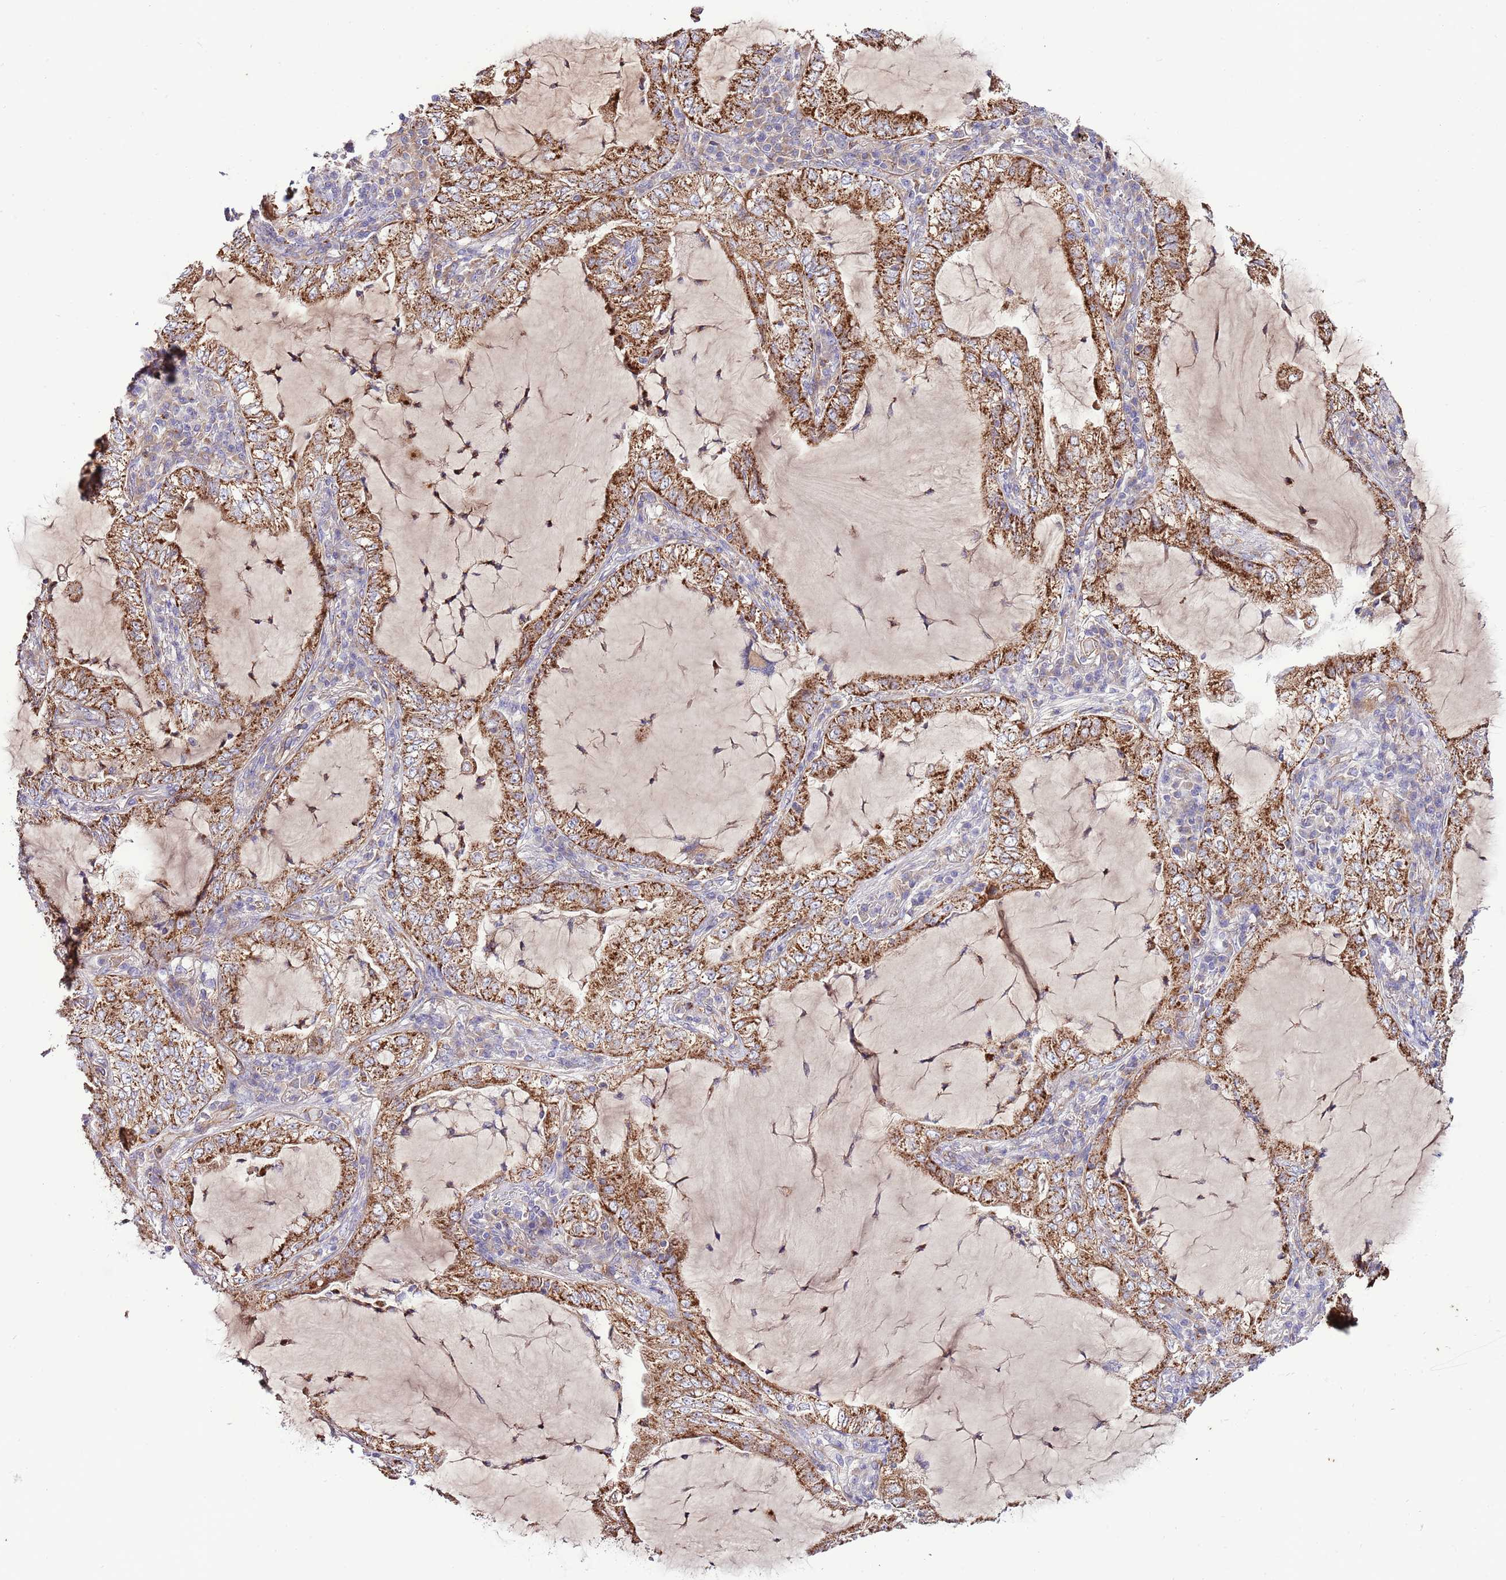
{"staining": {"intensity": "strong", "quantity": ">75%", "location": "cytoplasmic/membranous"}, "tissue": "lung cancer", "cell_type": "Tumor cells", "image_type": "cancer", "snomed": [{"axis": "morphology", "description": "Adenocarcinoma, NOS"}, {"axis": "topography", "description": "Lung"}], "caption": "Immunohistochemical staining of lung cancer (adenocarcinoma) reveals strong cytoplasmic/membranous protein positivity in about >75% of tumor cells. (DAB IHC with brightfield microscopy, high magnification).", "gene": "DOCK6", "patient": {"sex": "female", "age": 73}}